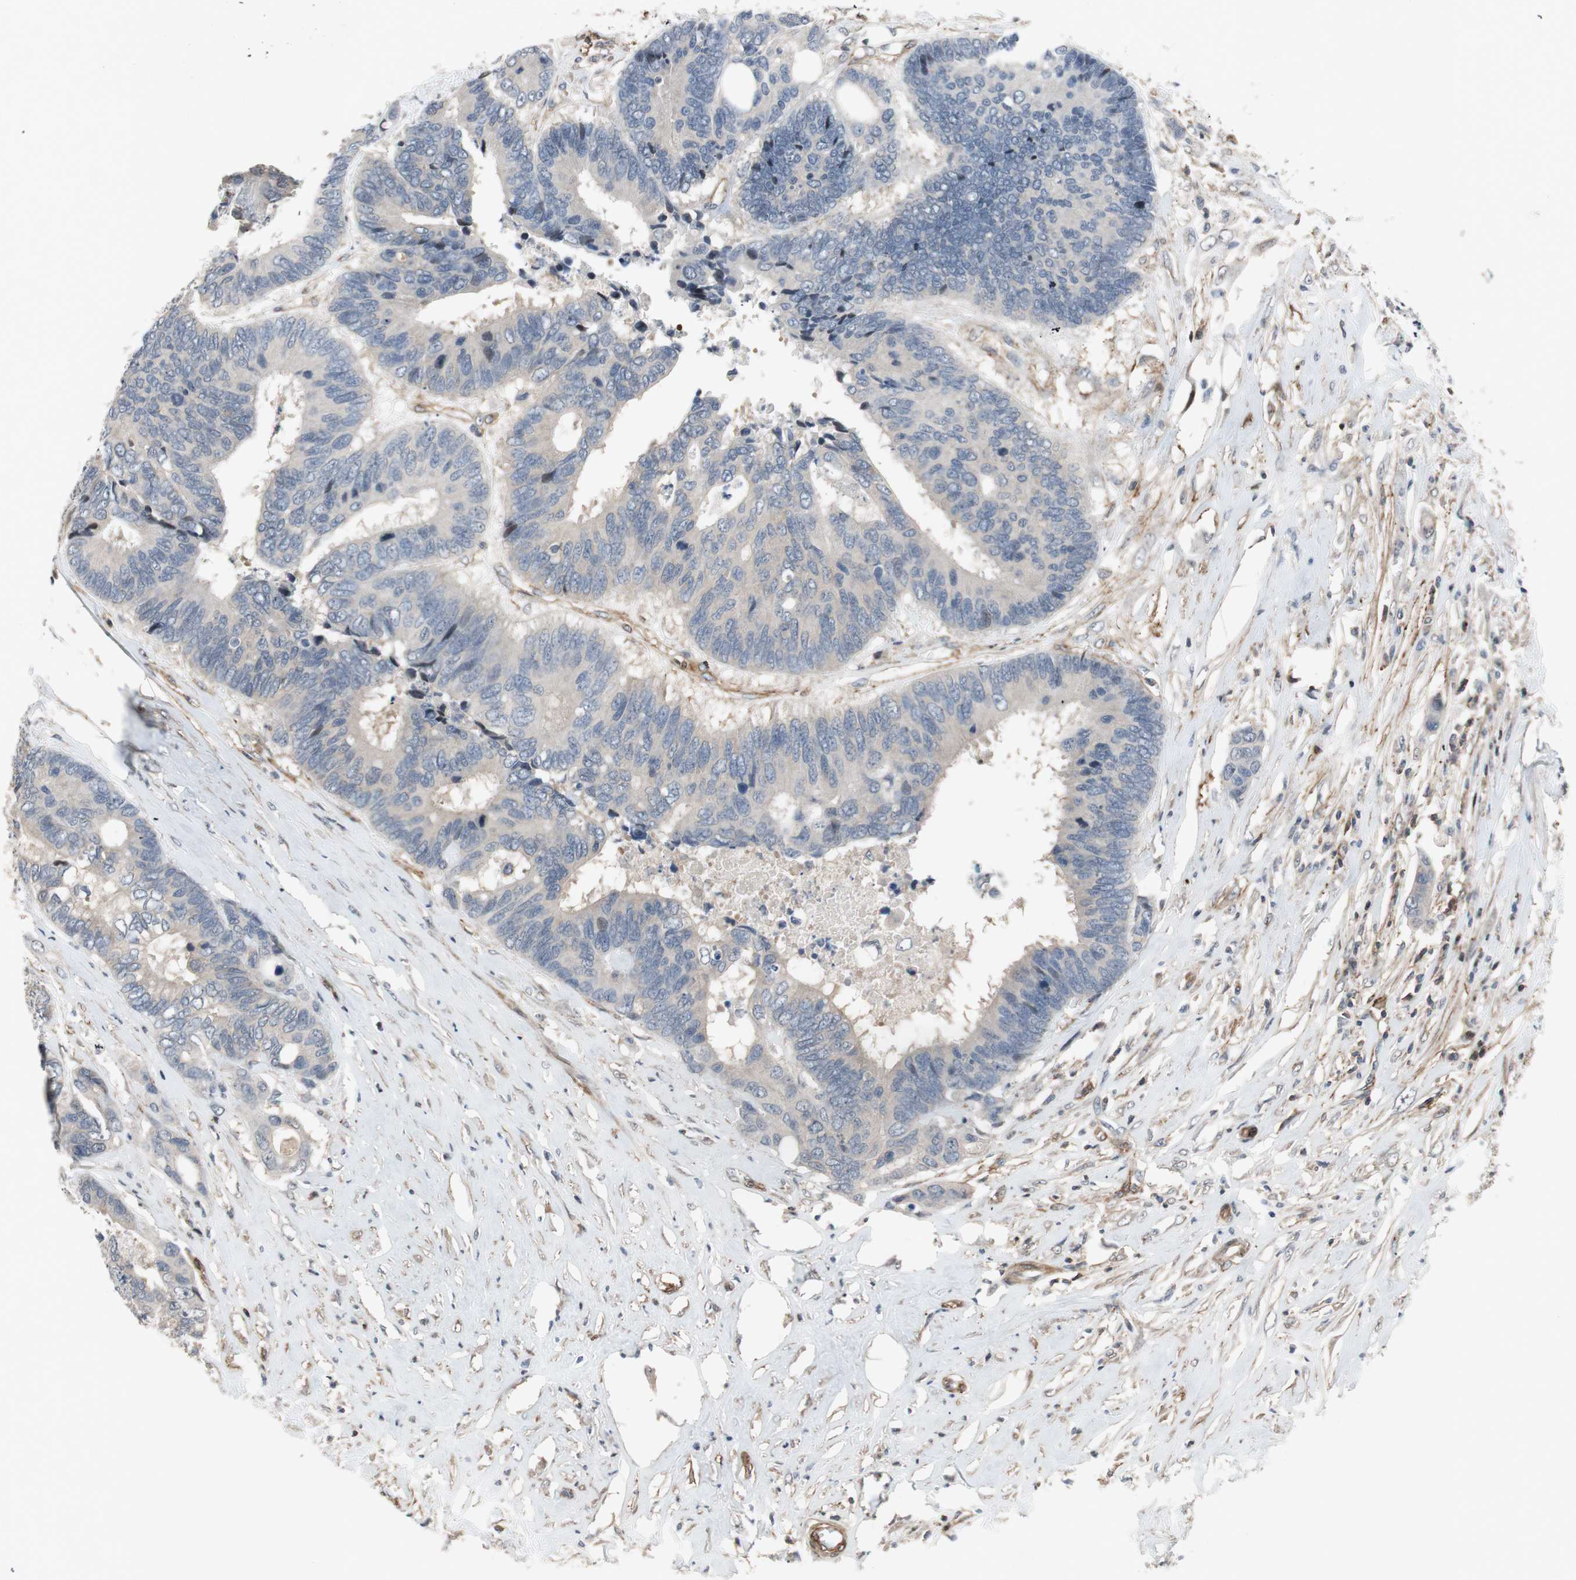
{"staining": {"intensity": "negative", "quantity": "none", "location": "none"}, "tissue": "colorectal cancer", "cell_type": "Tumor cells", "image_type": "cancer", "snomed": [{"axis": "morphology", "description": "Adenocarcinoma, NOS"}, {"axis": "topography", "description": "Rectum"}], "caption": "The micrograph exhibits no staining of tumor cells in colorectal cancer (adenocarcinoma). Nuclei are stained in blue.", "gene": "GRHL1", "patient": {"sex": "male", "age": 55}}